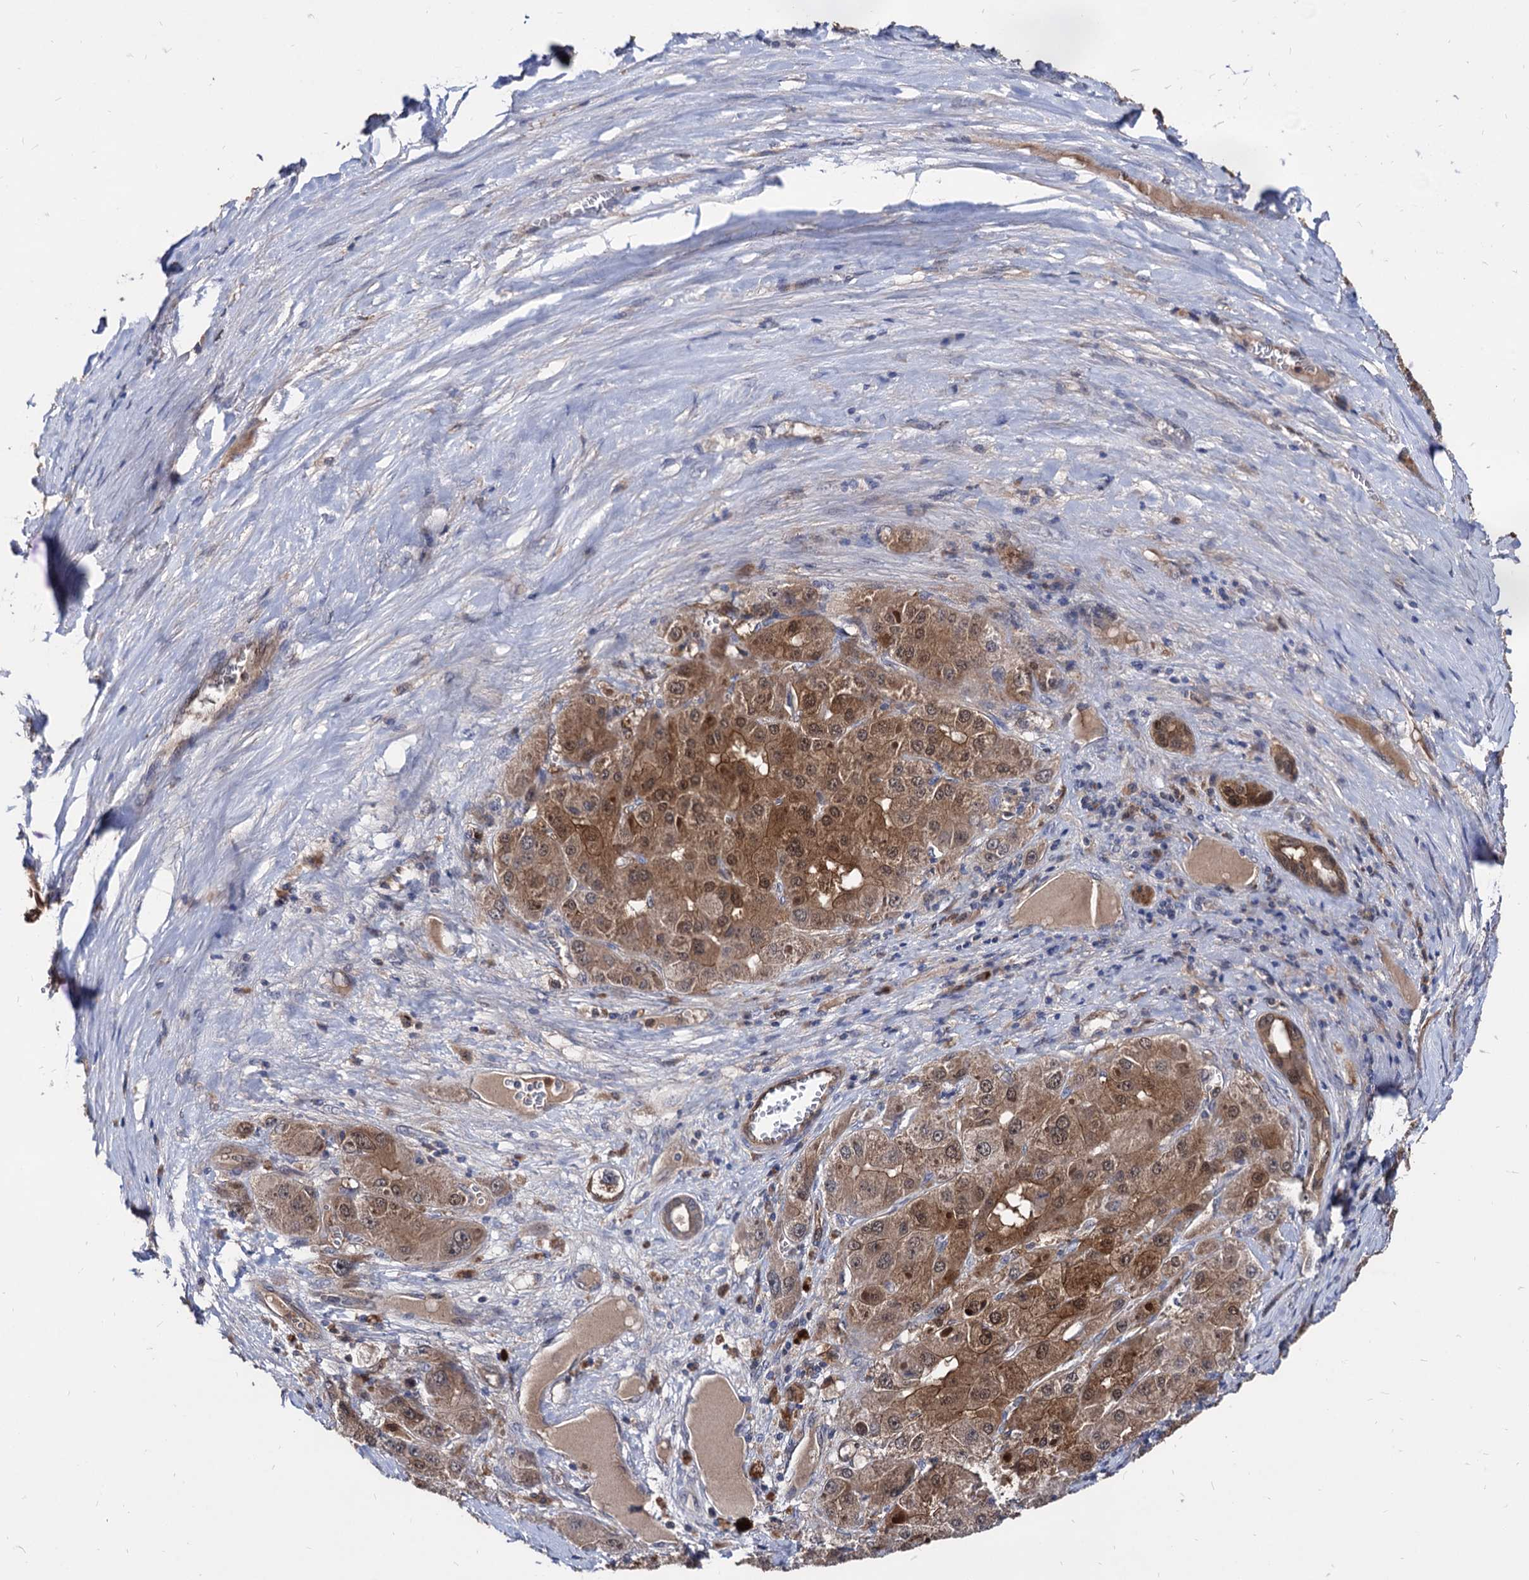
{"staining": {"intensity": "moderate", "quantity": ">75%", "location": "cytoplasmic/membranous,nuclear"}, "tissue": "liver cancer", "cell_type": "Tumor cells", "image_type": "cancer", "snomed": [{"axis": "morphology", "description": "Carcinoma, Hepatocellular, NOS"}, {"axis": "topography", "description": "Liver"}], "caption": "Immunohistochemical staining of human liver cancer reveals moderate cytoplasmic/membranous and nuclear protein expression in approximately >75% of tumor cells. The staining was performed using DAB to visualize the protein expression in brown, while the nuclei were stained in blue with hematoxylin (Magnification: 20x).", "gene": "CPPED1", "patient": {"sex": "female", "age": 73}}